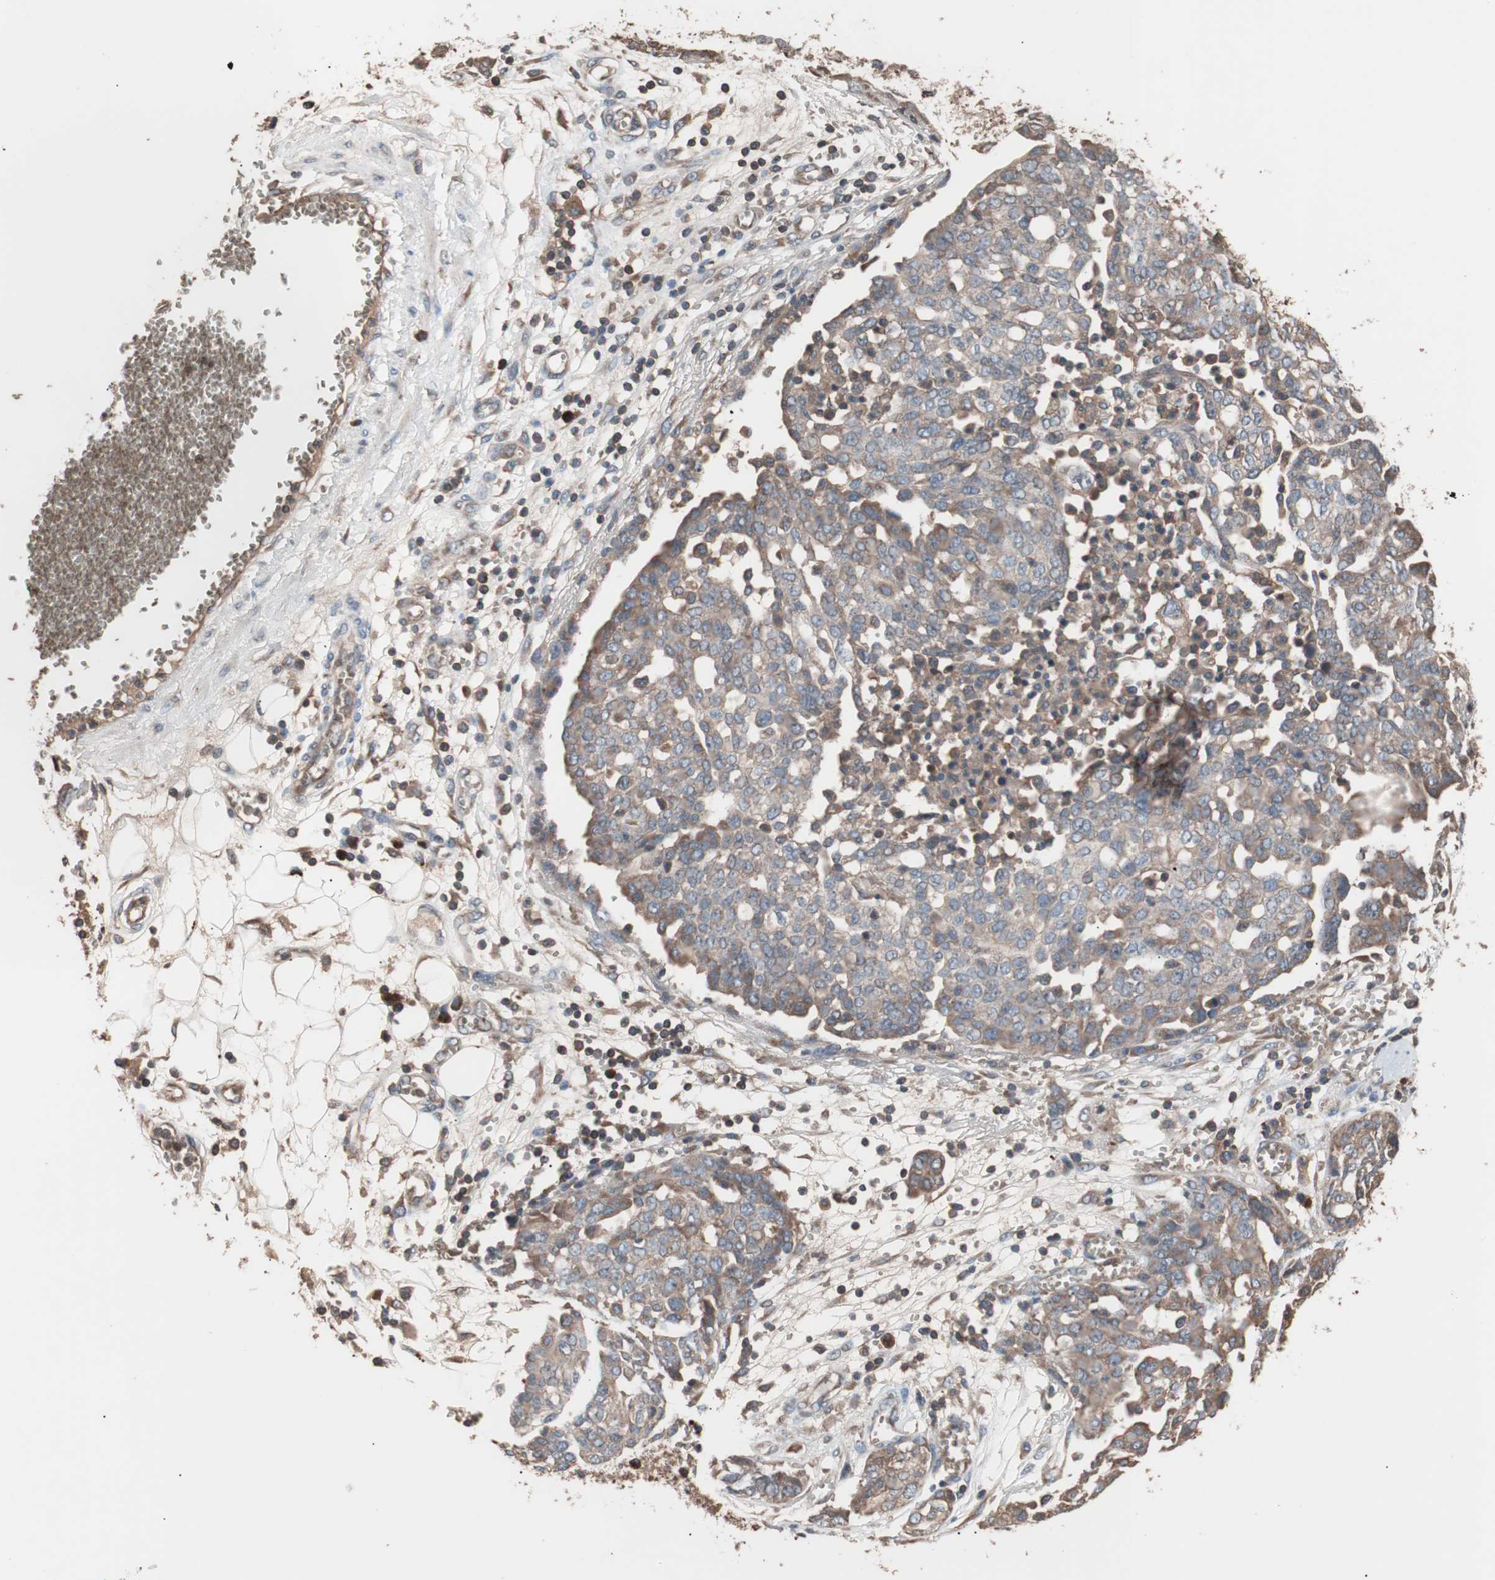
{"staining": {"intensity": "moderate", "quantity": ">75%", "location": "cytoplasmic/membranous"}, "tissue": "ovarian cancer", "cell_type": "Tumor cells", "image_type": "cancer", "snomed": [{"axis": "morphology", "description": "Cystadenocarcinoma, serous, NOS"}, {"axis": "topography", "description": "Soft tissue"}, {"axis": "topography", "description": "Ovary"}], "caption": "IHC image of ovarian serous cystadenocarcinoma stained for a protein (brown), which shows medium levels of moderate cytoplasmic/membranous expression in about >75% of tumor cells.", "gene": "GLYCTK", "patient": {"sex": "female", "age": 57}}